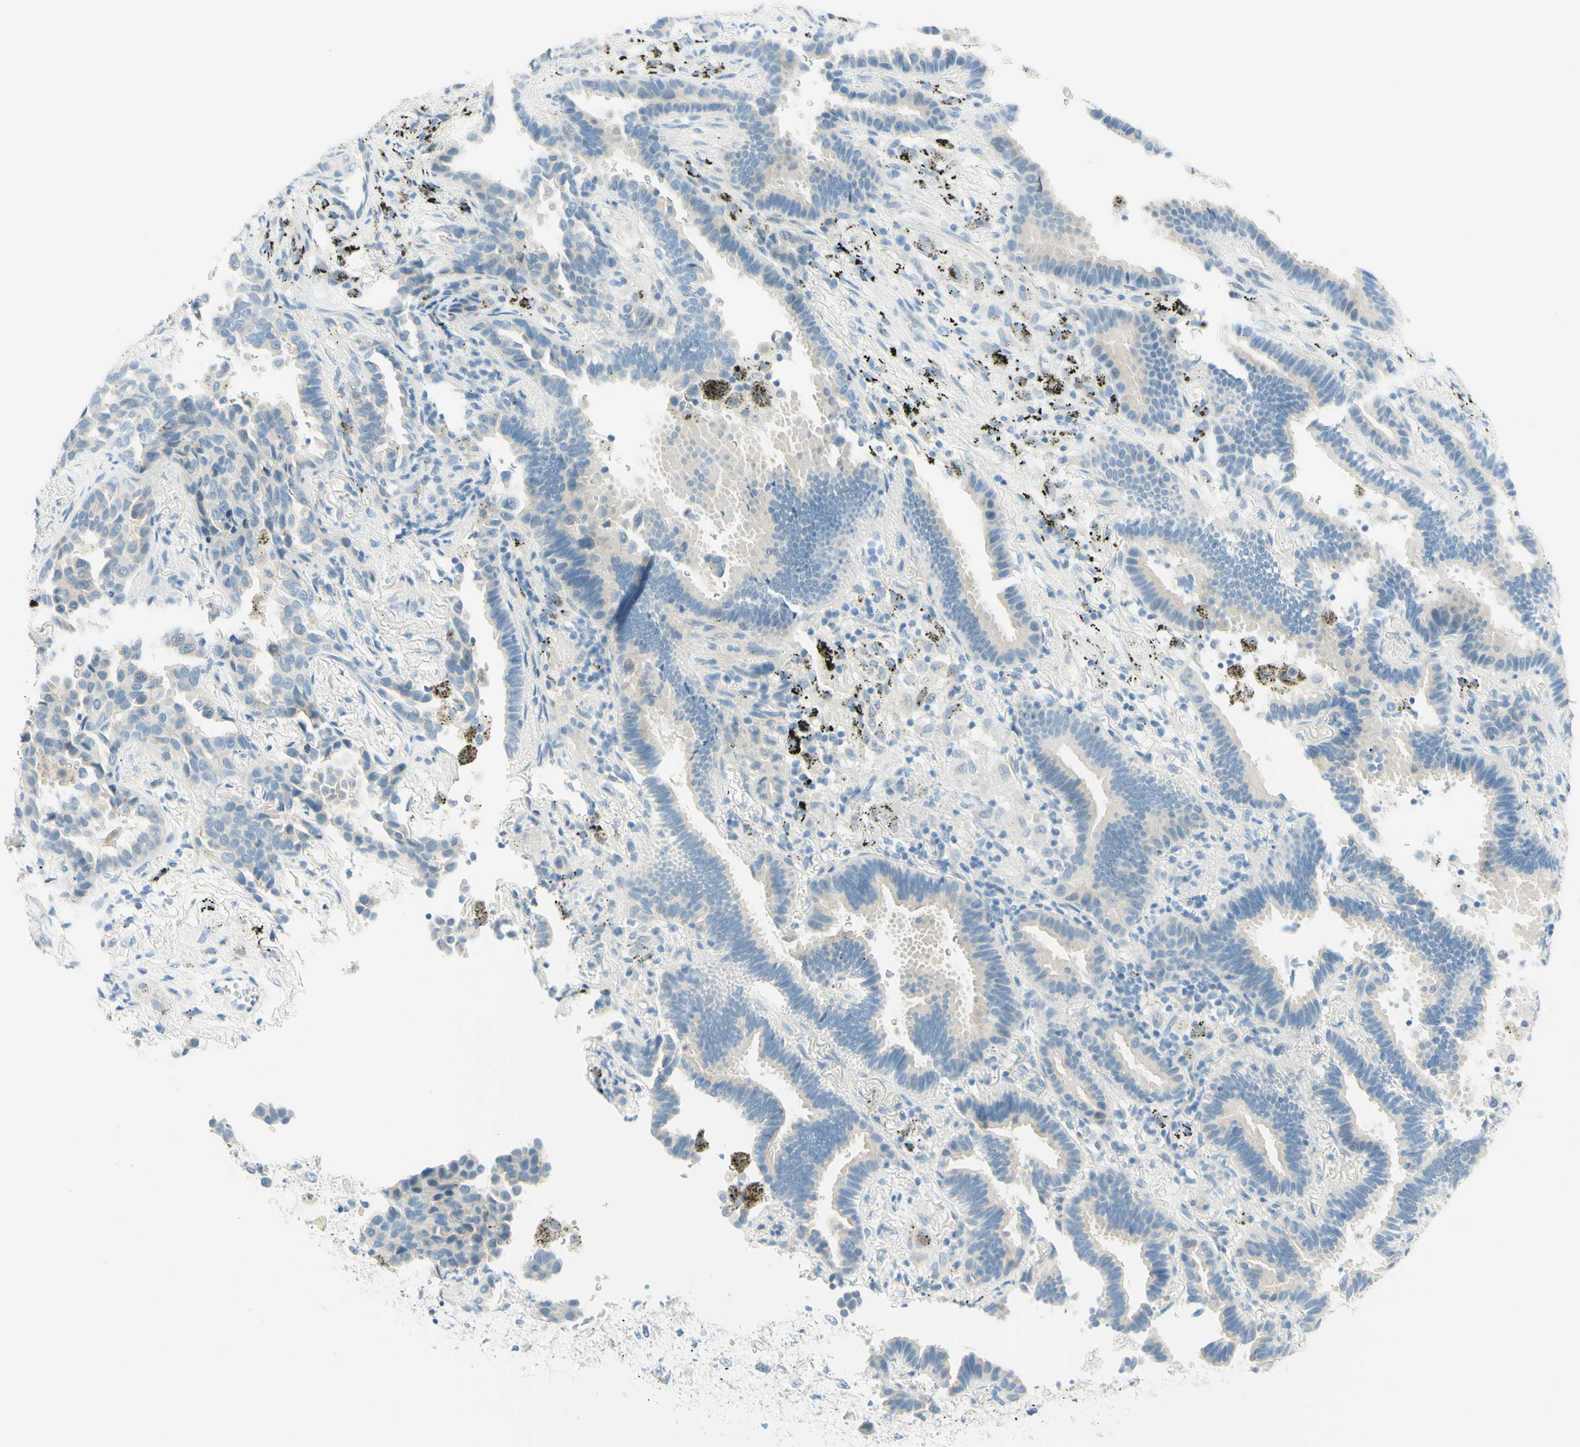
{"staining": {"intensity": "negative", "quantity": "none", "location": "none"}, "tissue": "lung cancer", "cell_type": "Tumor cells", "image_type": "cancer", "snomed": [{"axis": "morphology", "description": "Normal tissue, NOS"}, {"axis": "morphology", "description": "Adenocarcinoma, NOS"}, {"axis": "topography", "description": "Lung"}], "caption": "The IHC image has no significant staining in tumor cells of lung cancer tissue.", "gene": "TMEM132D", "patient": {"sex": "male", "age": 59}}